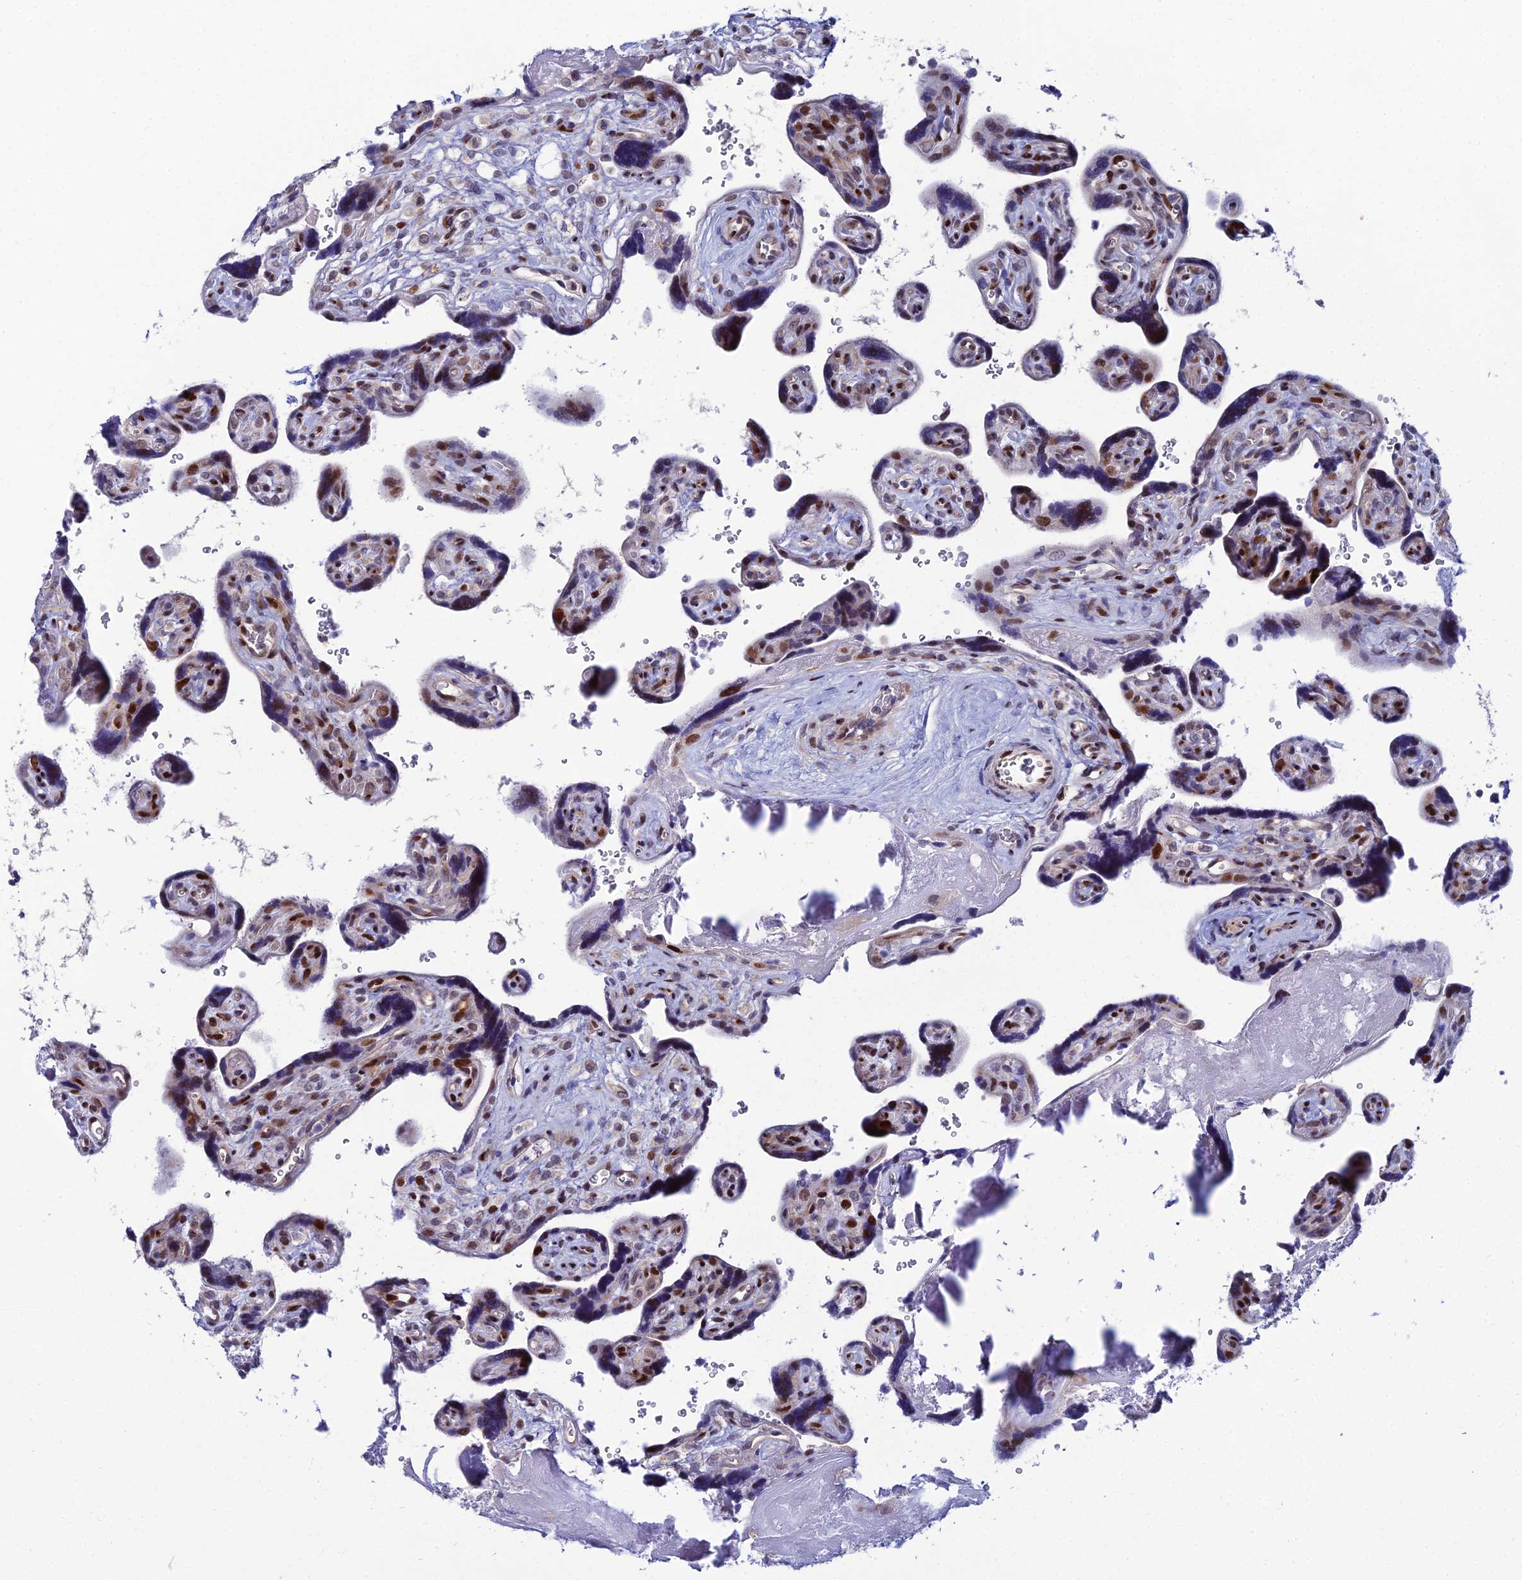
{"staining": {"intensity": "moderate", "quantity": "25%-75%", "location": "cytoplasmic/membranous,nuclear"}, "tissue": "placenta", "cell_type": "Decidual cells", "image_type": "normal", "snomed": [{"axis": "morphology", "description": "Normal tissue, NOS"}, {"axis": "topography", "description": "Placenta"}], "caption": "Benign placenta demonstrates moderate cytoplasmic/membranous,nuclear expression in approximately 25%-75% of decidual cells, visualized by immunohistochemistry.", "gene": "TAF9B", "patient": {"sex": "female", "age": 39}}